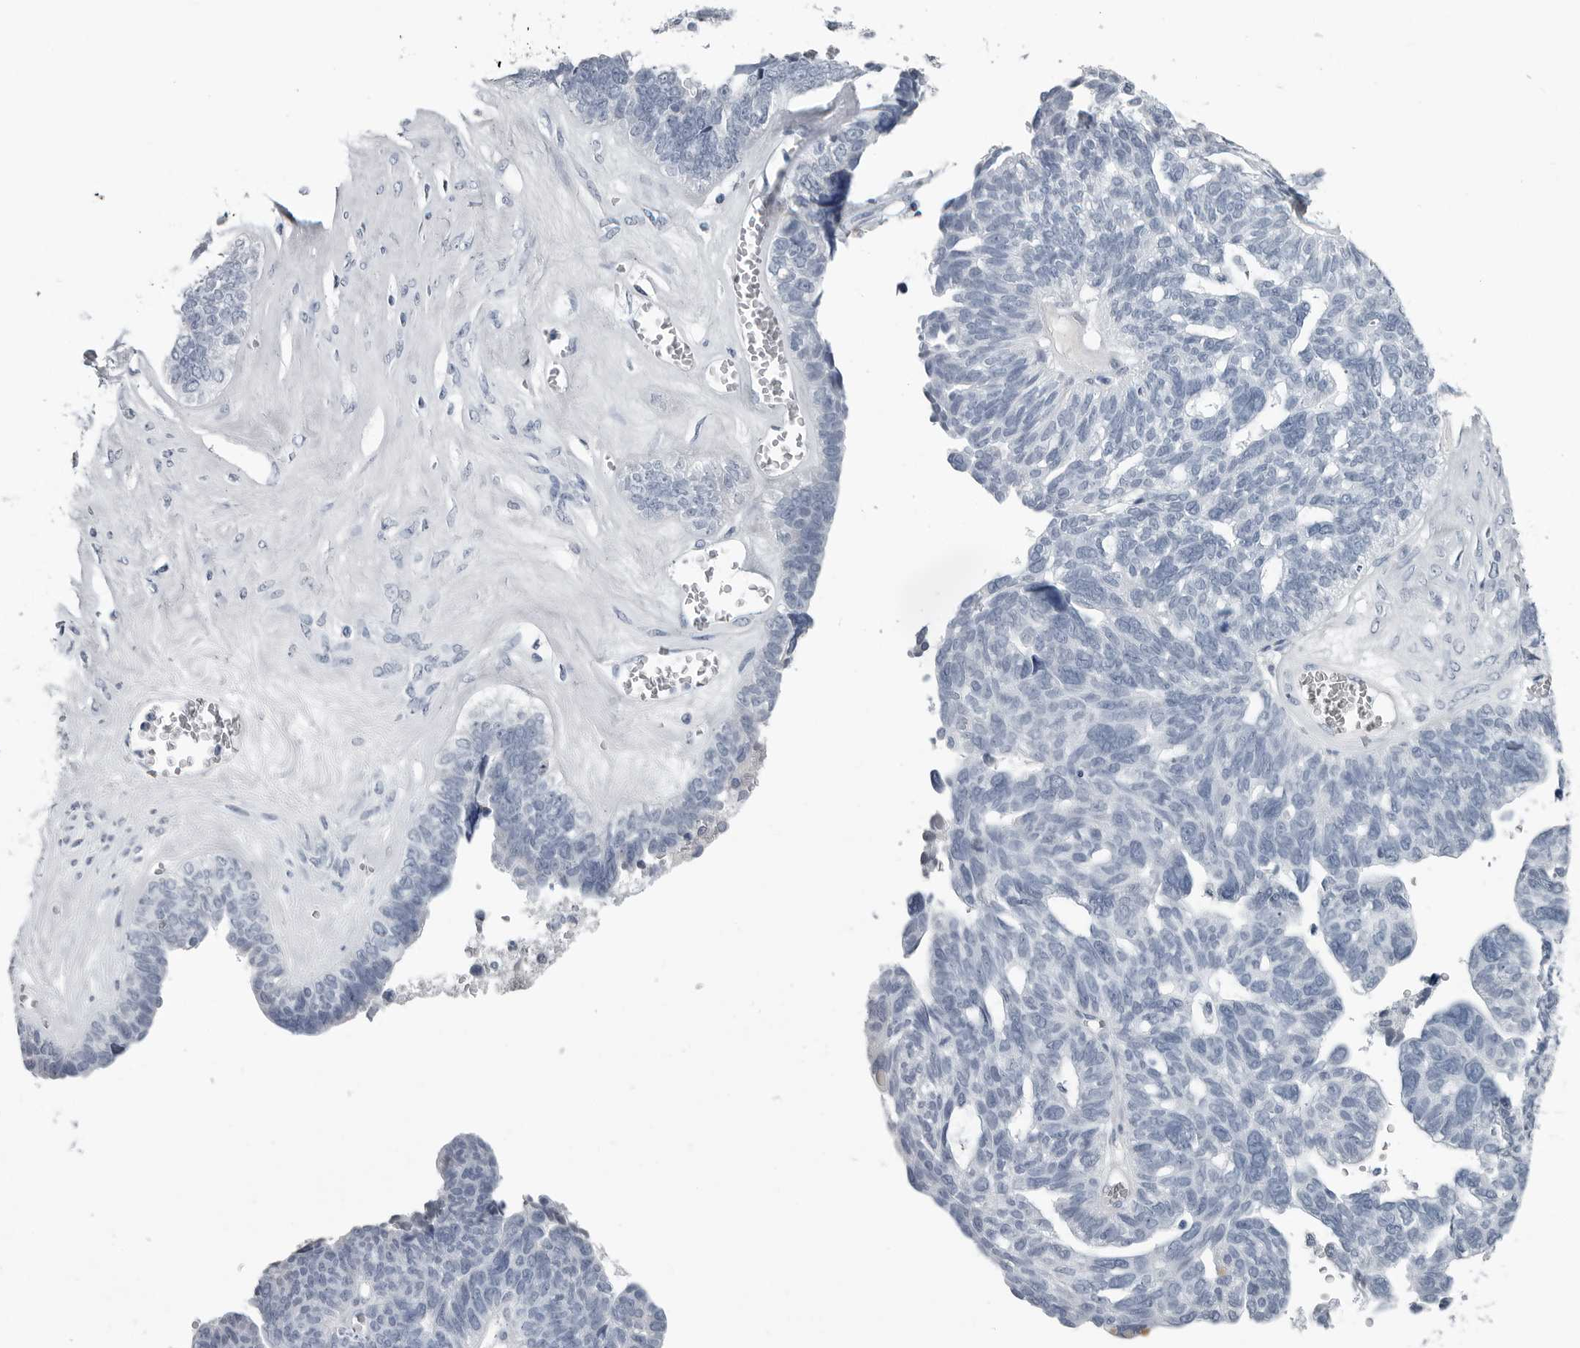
{"staining": {"intensity": "negative", "quantity": "none", "location": "none"}, "tissue": "ovarian cancer", "cell_type": "Tumor cells", "image_type": "cancer", "snomed": [{"axis": "morphology", "description": "Cystadenocarcinoma, serous, NOS"}, {"axis": "topography", "description": "Ovary"}], "caption": "This is a photomicrograph of immunohistochemistry staining of ovarian serous cystadenocarcinoma, which shows no expression in tumor cells.", "gene": "AMPD1", "patient": {"sex": "female", "age": 79}}